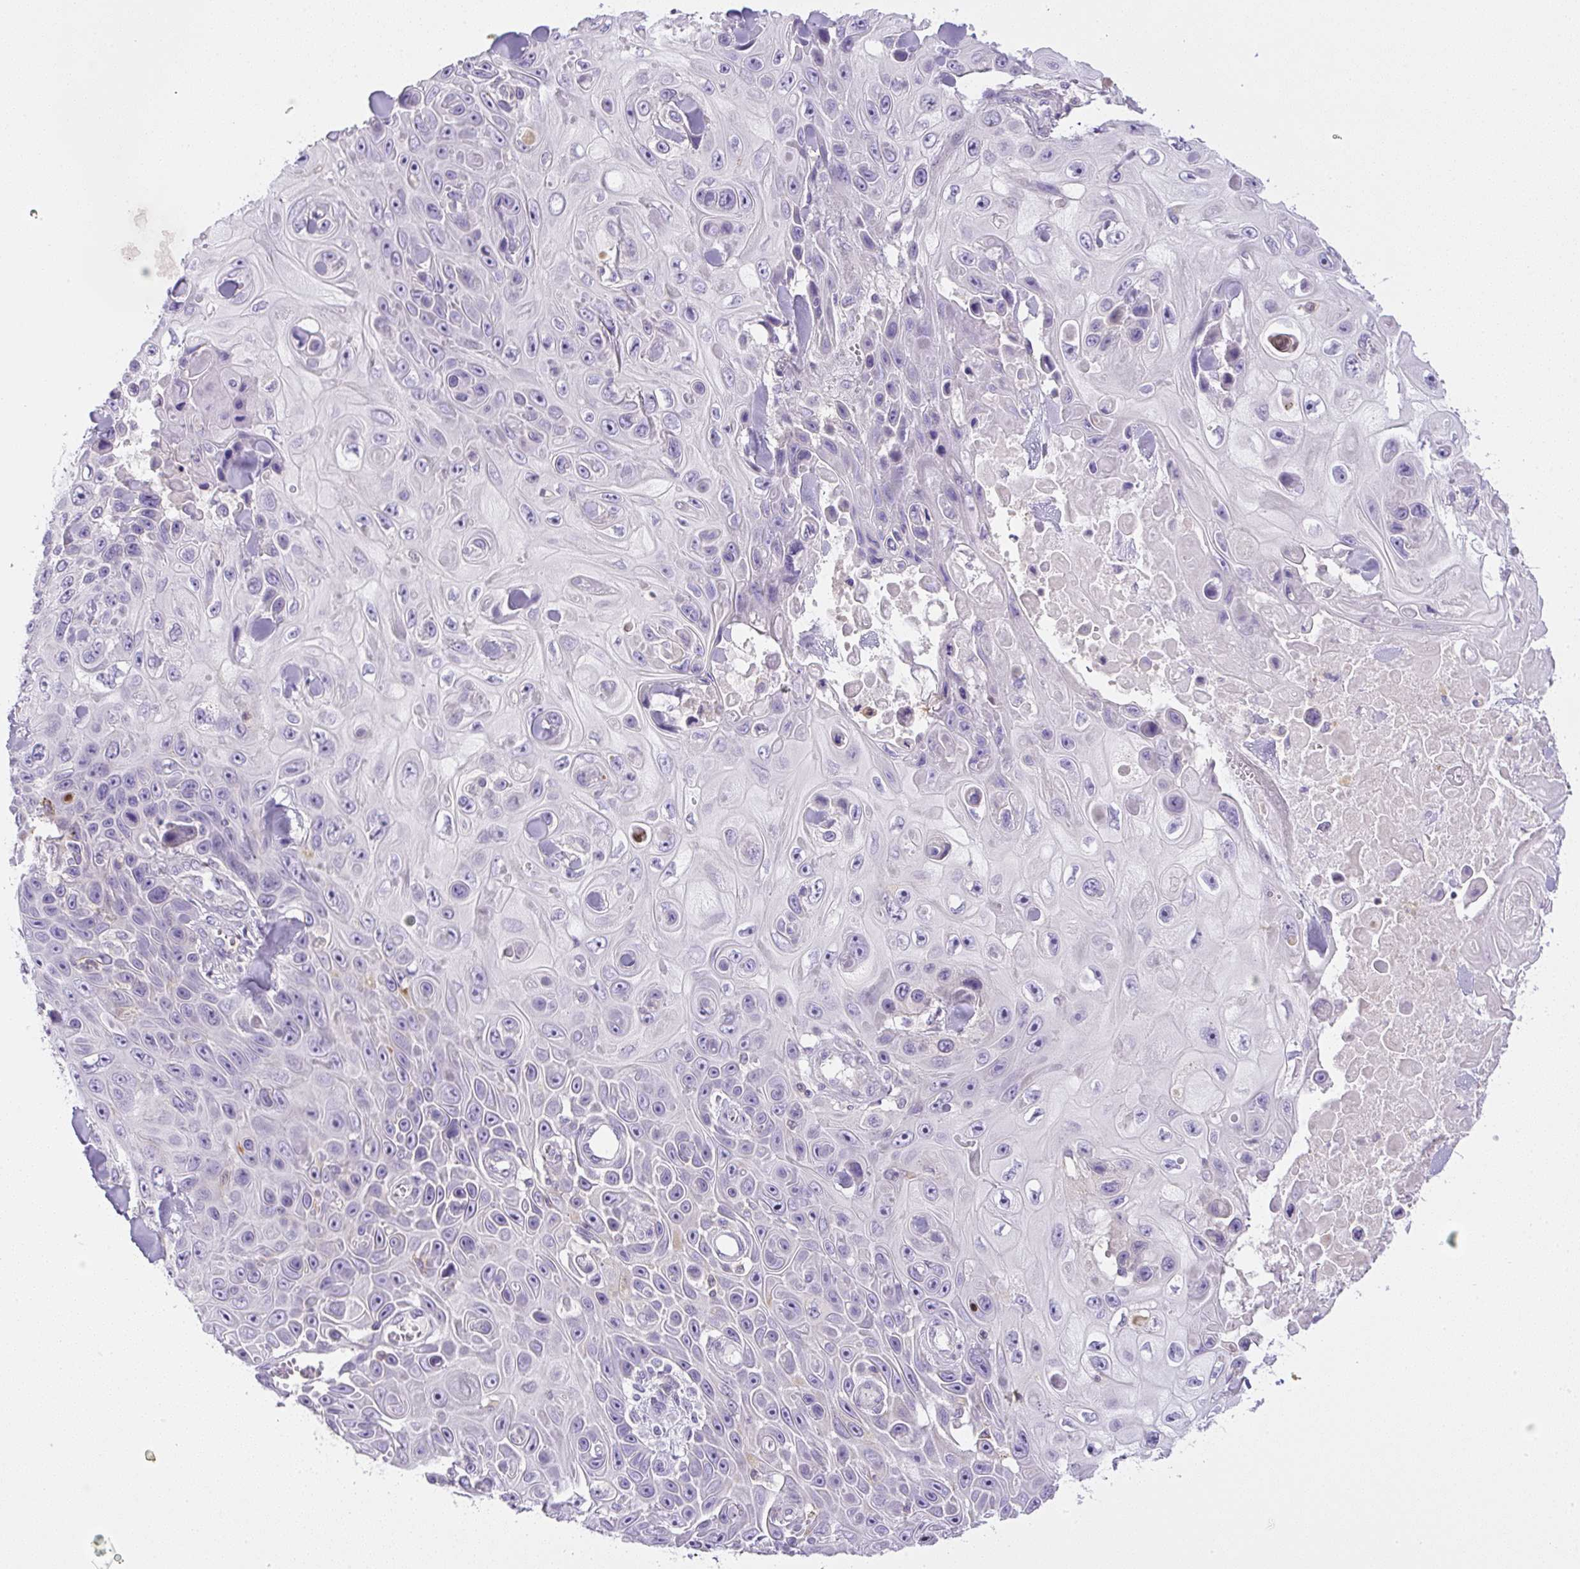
{"staining": {"intensity": "negative", "quantity": "none", "location": "none"}, "tissue": "skin cancer", "cell_type": "Tumor cells", "image_type": "cancer", "snomed": [{"axis": "morphology", "description": "Squamous cell carcinoma, NOS"}, {"axis": "topography", "description": "Skin"}], "caption": "Tumor cells show no significant staining in skin squamous cell carcinoma.", "gene": "PIP5KL1", "patient": {"sex": "male", "age": 82}}